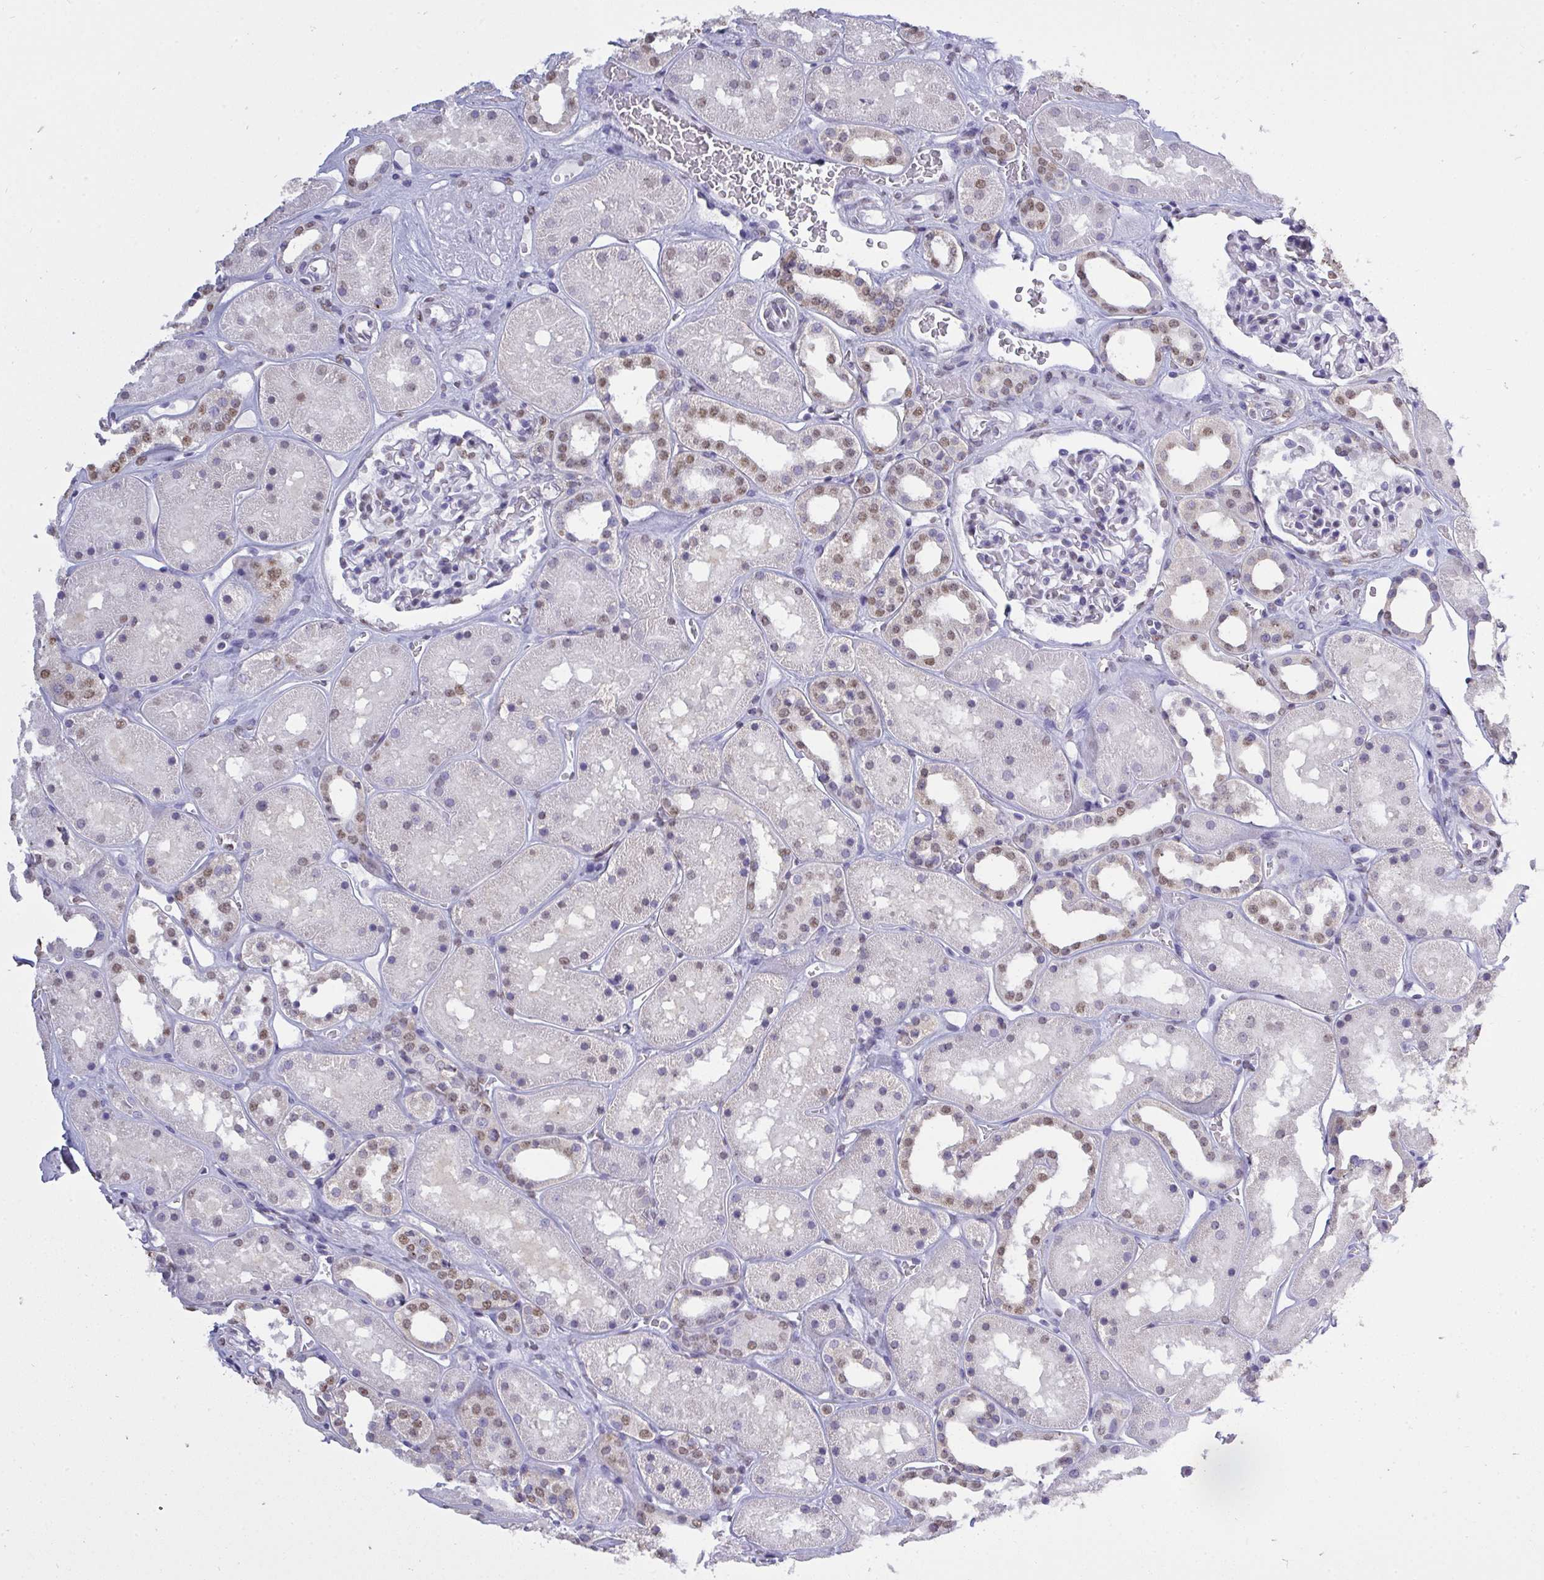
{"staining": {"intensity": "weak", "quantity": "<25%", "location": "nuclear"}, "tissue": "kidney", "cell_type": "Cells in glomeruli", "image_type": "normal", "snomed": [{"axis": "morphology", "description": "Normal tissue, NOS"}, {"axis": "topography", "description": "Kidney"}], "caption": "This image is of unremarkable kidney stained with immunohistochemistry (IHC) to label a protein in brown with the nuclei are counter-stained blue. There is no staining in cells in glomeruli.", "gene": "SEMA6B", "patient": {"sex": "female", "age": 41}}